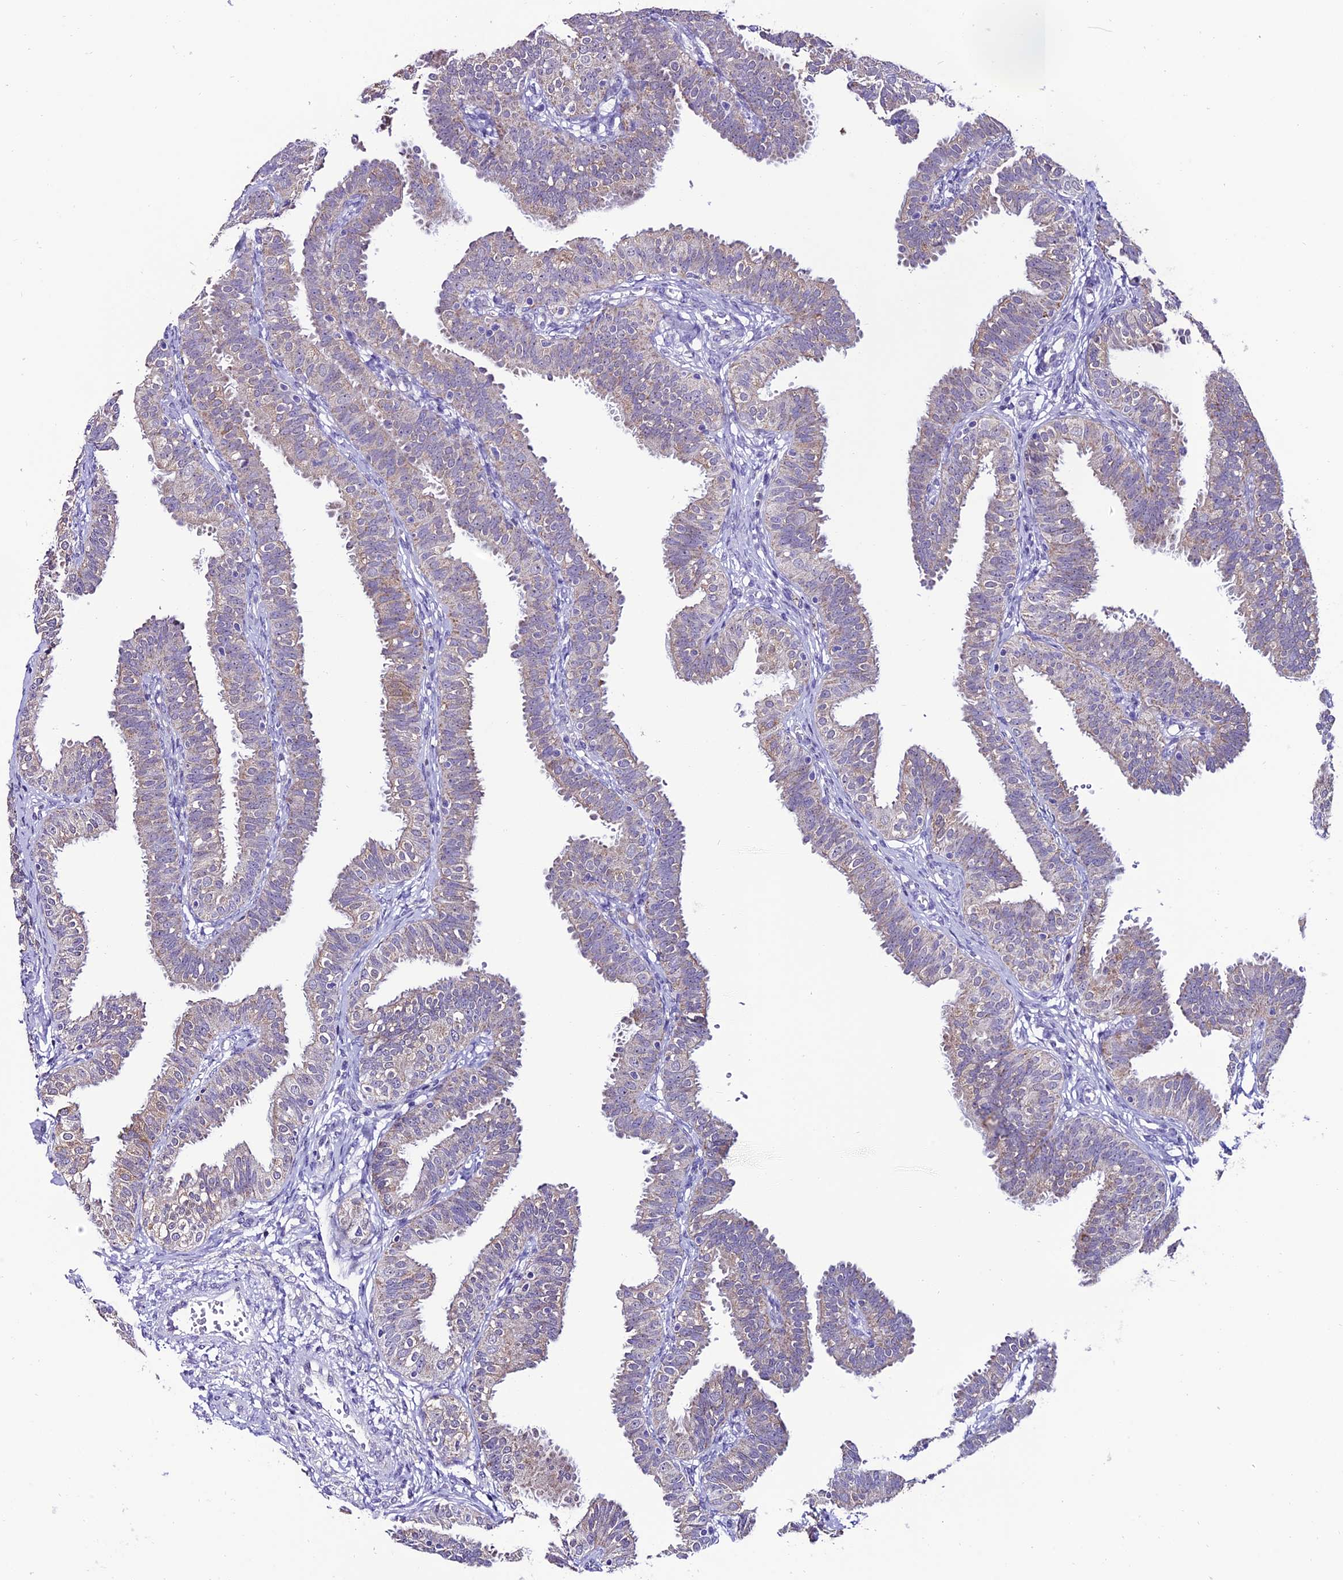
{"staining": {"intensity": "weak", "quantity": "<25%", "location": "cytoplasmic/membranous"}, "tissue": "fallopian tube", "cell_type": "Glandular cells", "image_type": "normal", "snomed": [{"axis": "morphology", "description": "Normal tissue, NOS"}, {"axis": "topography", "description": "Fallopian tube"}], "caption": "The immunohistochemistry photomicrograph has no significant positivity in glandular cells of fallopian tube.", "gene": "SLC10A1", "patient": {"sex": "female", "age": 35}}